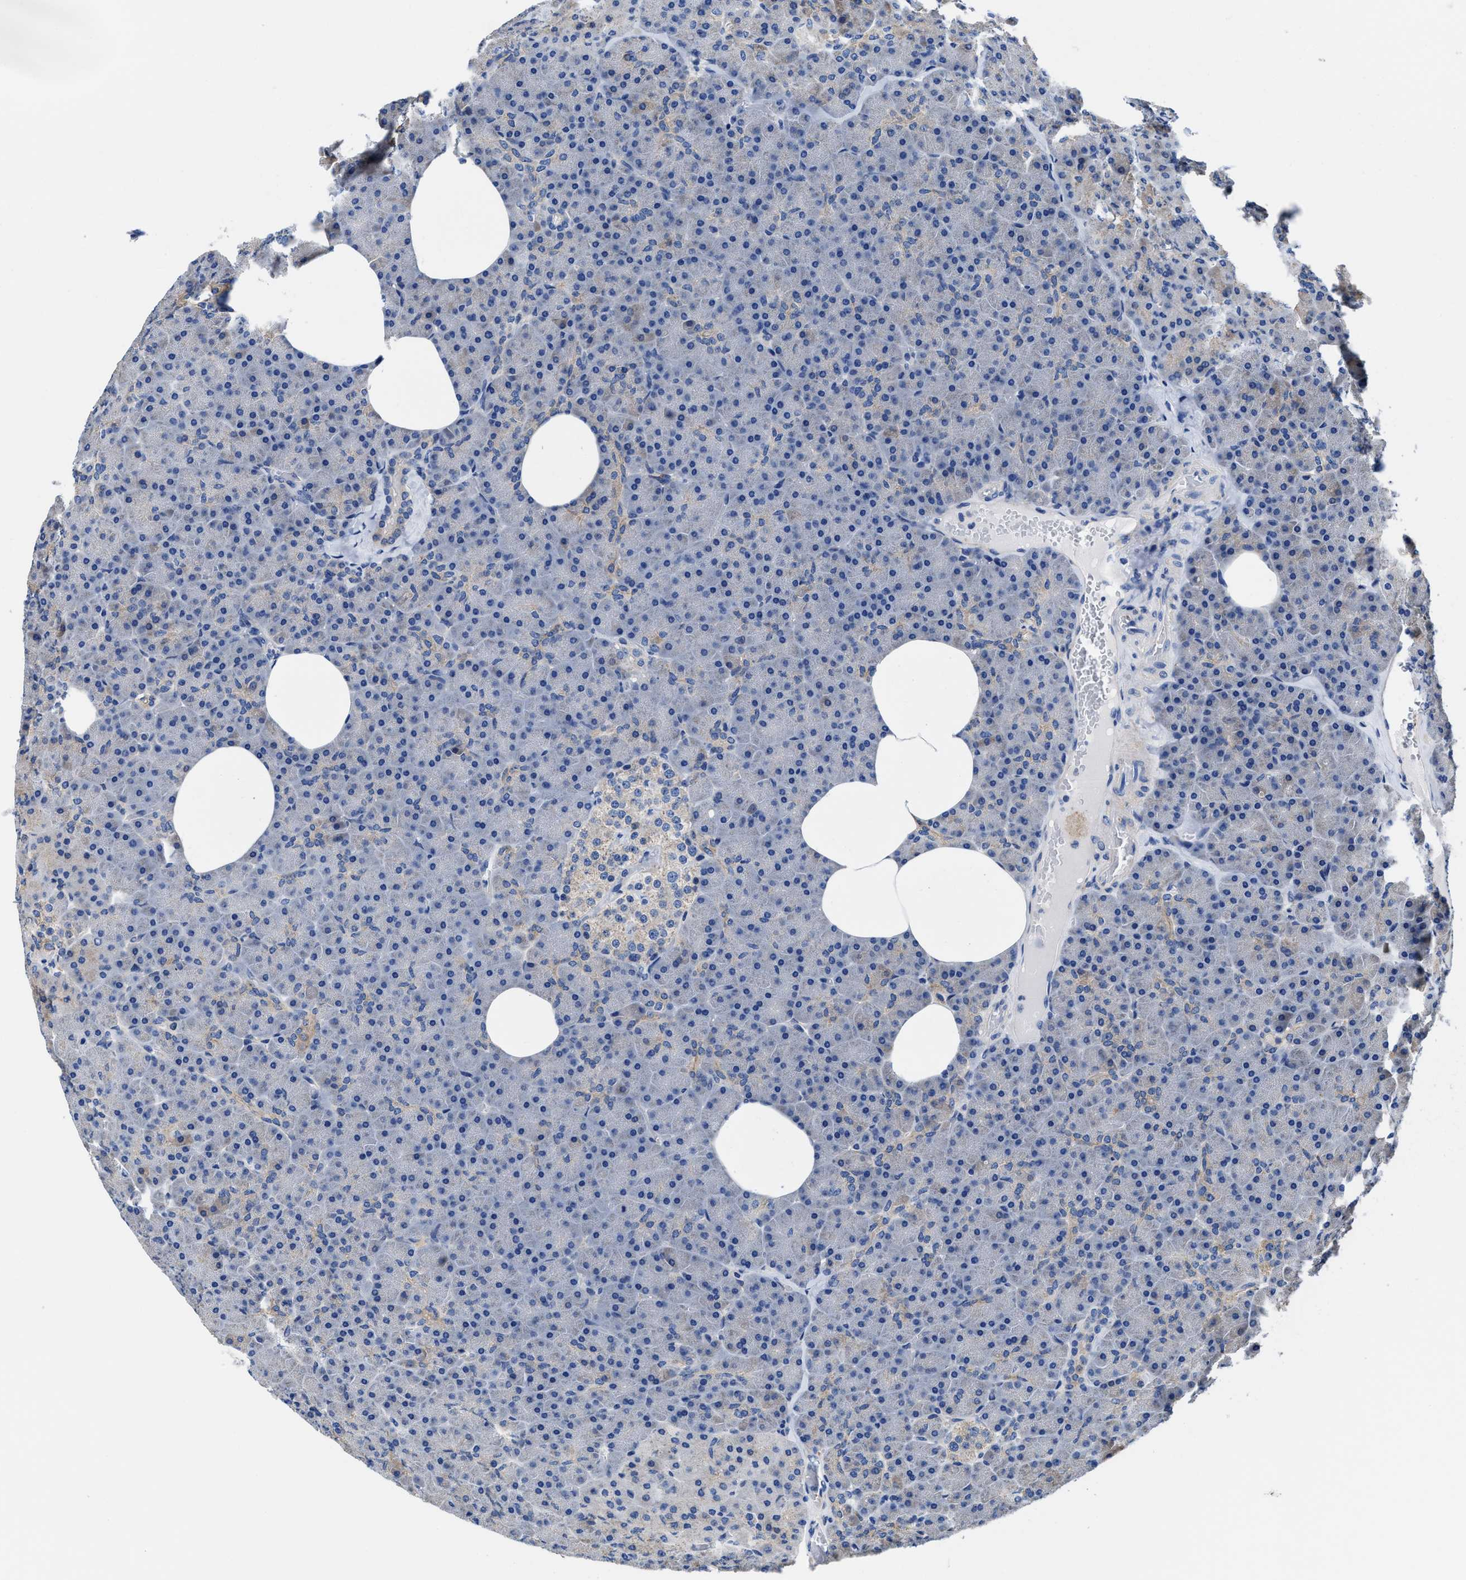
{"staining": {"intensity": "weak", "quantity": "<25%", "location": "cytoplasmic/membranous"}, "tissue": "pancreas", "cell_type": "Exocrine glandular cells", "image_type": "normal", "snomed": [{"axis": "morphology", "description": "Normal tissue, NOS"}, {"axis": "morphology", "description": "Carcinoid, malignant, NOS"}, {"axis": "topography", "description": "Pancreas"}], "caption": "A high-resolution micrograph shows IHC staining of unremarkable pancreas, which reveals no significant staining in exocrine glandular cells.", "gene": "TMEM30A", "patient": {"sex": "female", "age": 35}}